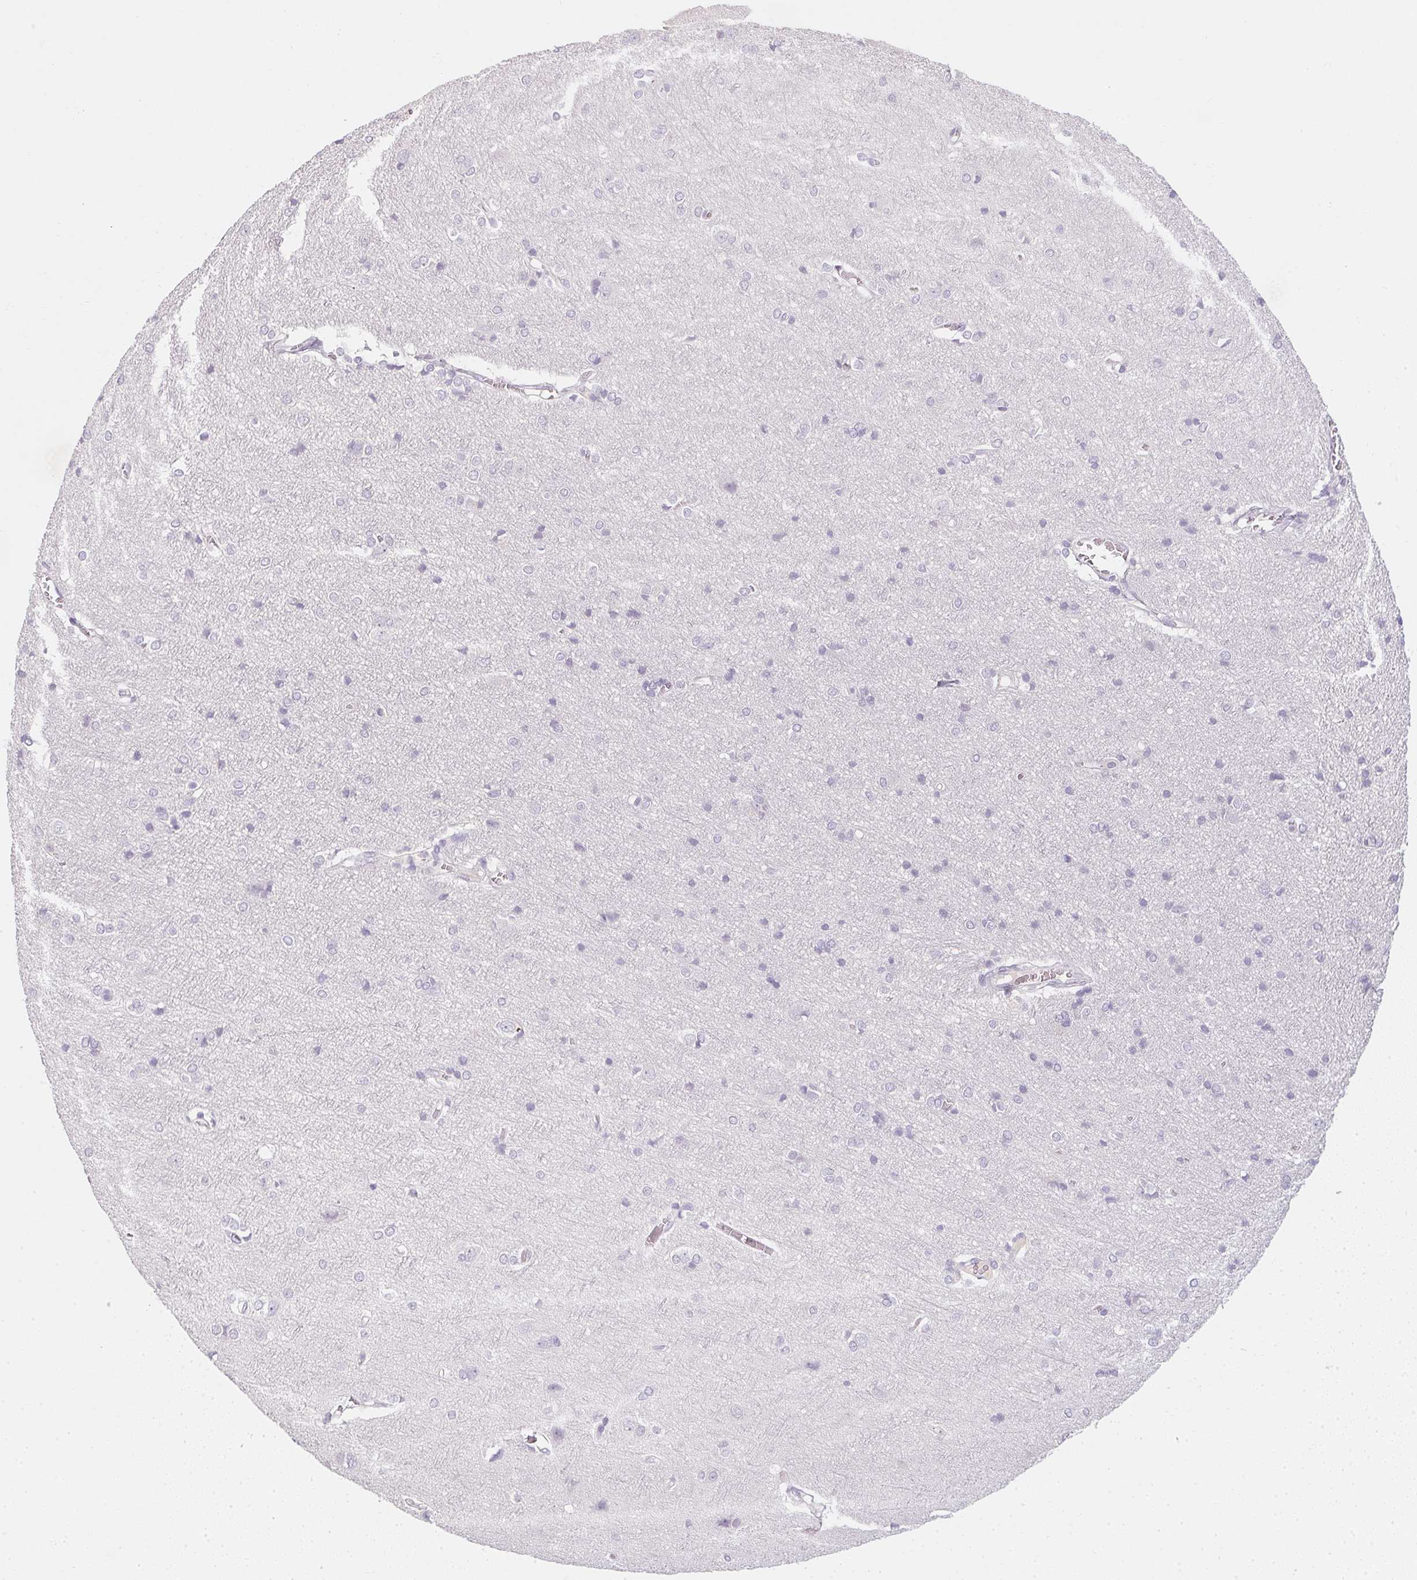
{"staining": {"intensity": "negative", "quantity": "none", "location": "none"}, "tissue": "cerebral cortex", "cell_type": "Endothelial cells", "image_type": "normal", "snomed": [{"axis": "morphology", "description": "Normal tissue, NOS"}, {"axis": "topography", "description": "Cerebral cortex"}], "caption": "DAB (3,3'-diaminobenzidine) immunohistochemical staining of normal cerebral cortex demonstrates no significant staining in endothelial cells. The staining is performed using DAB brown chromogen with nuclei counter-stained in using hematoxylin.", "gene": "TMEM72", "patient": {"sex": "male", "age": 37}}